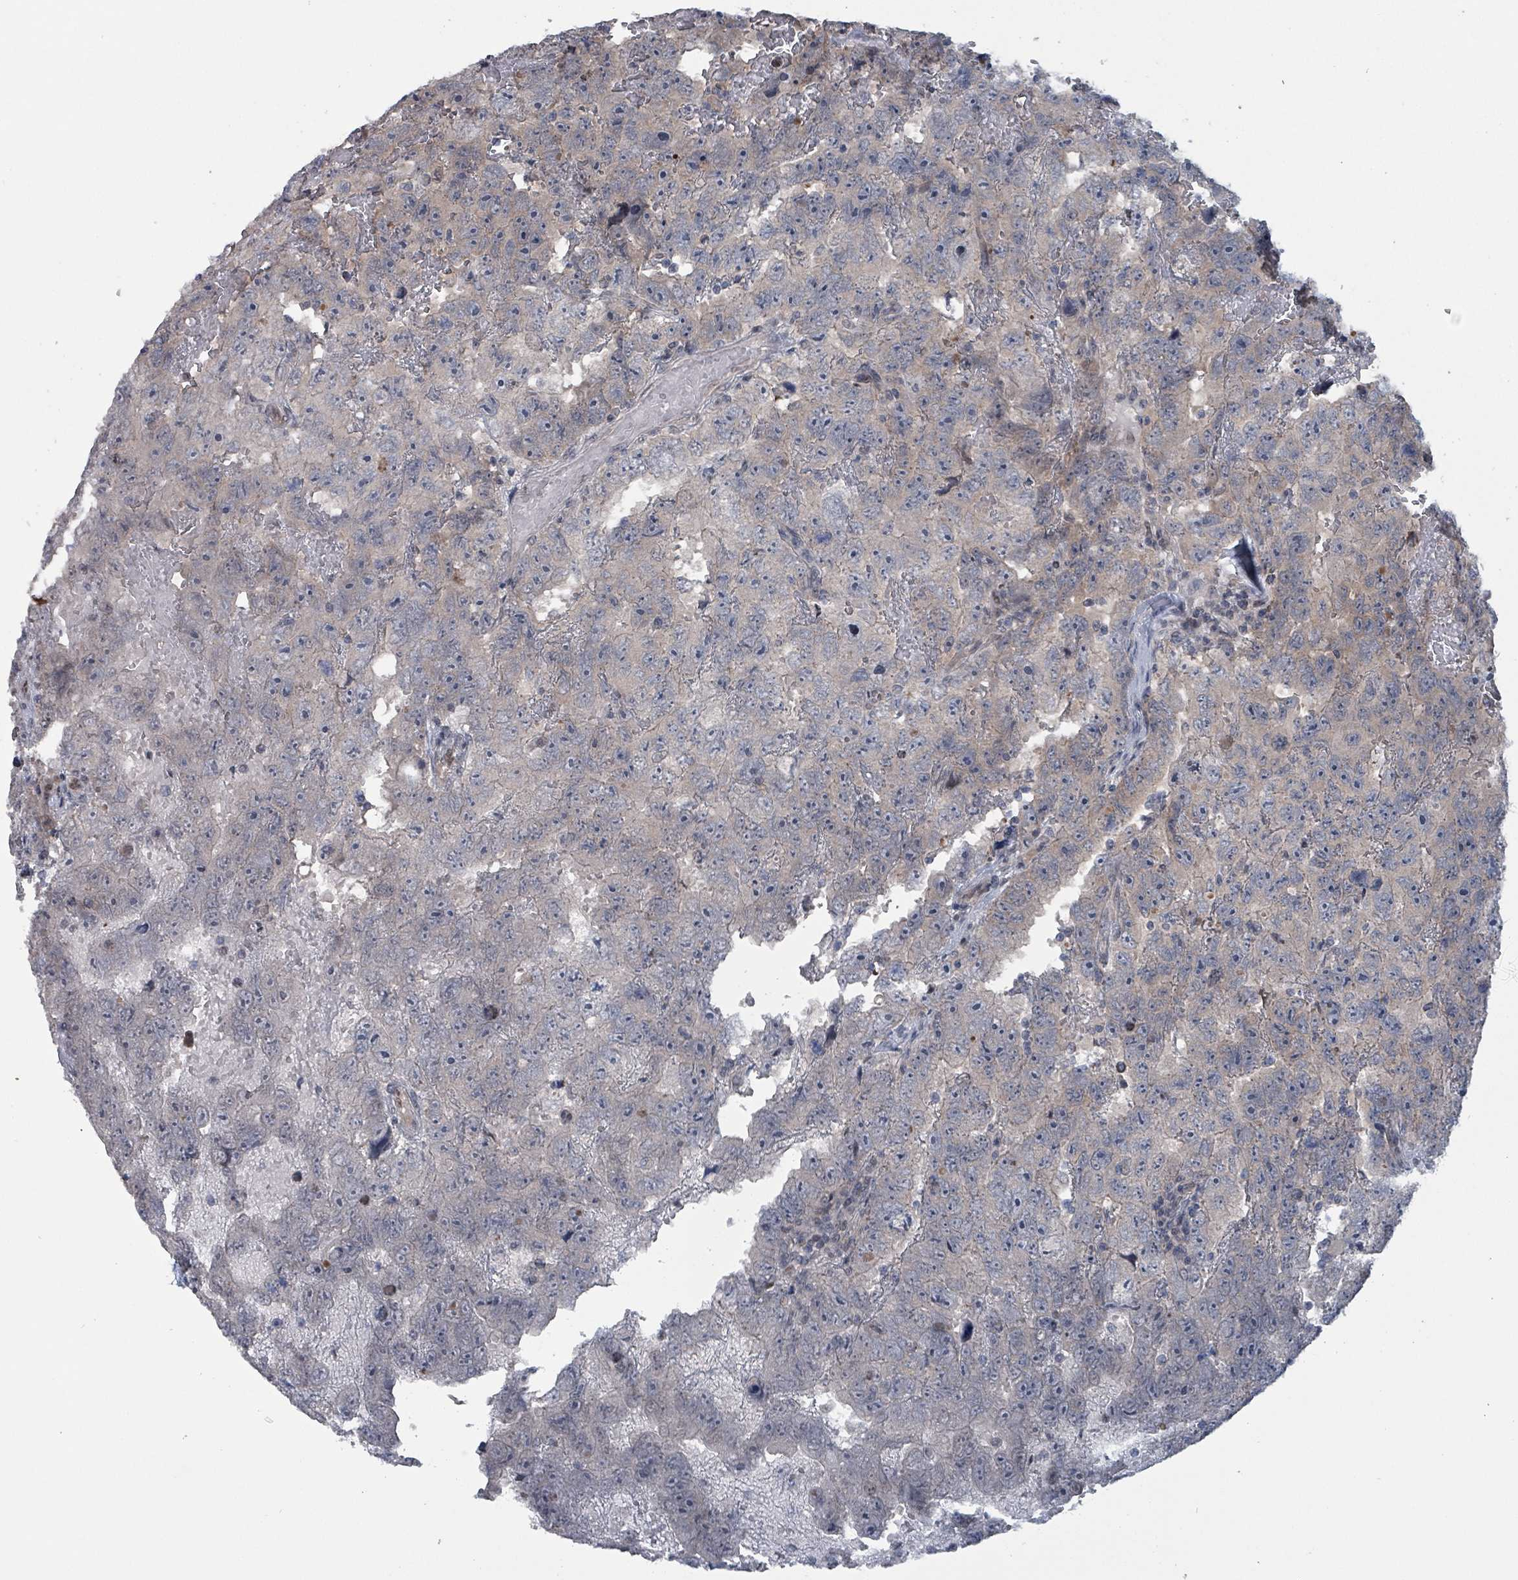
{"staining": {"intensity": "weak", "quantity": "<25%", "location": "cytoplasmic/membranous"}, "tissue": "testis cancer", "cell_type": "Tumor cells", "image_type": "cancer", "snomed": [{"axis": "morphology", "description": "Carcinoma, Embryonal, NOS"}, {"axis": "topography", "description": "Testis"}], "caption": "This histopathology image is of testis embryonal carcinoma stained with immunohistochemistry to label a protein in brown with the nuclei are counter-stained blue. There is no staining in tumor cells. (Stains: DAB (3,3'-diaminobenzidine) immunohistochemistry (IHC) with hematoxylin counter stain, Microscopy: brightfield microscopy at high magnification).", "gene": "BIVM", "patient": {"sex": "male", "age": 45}}